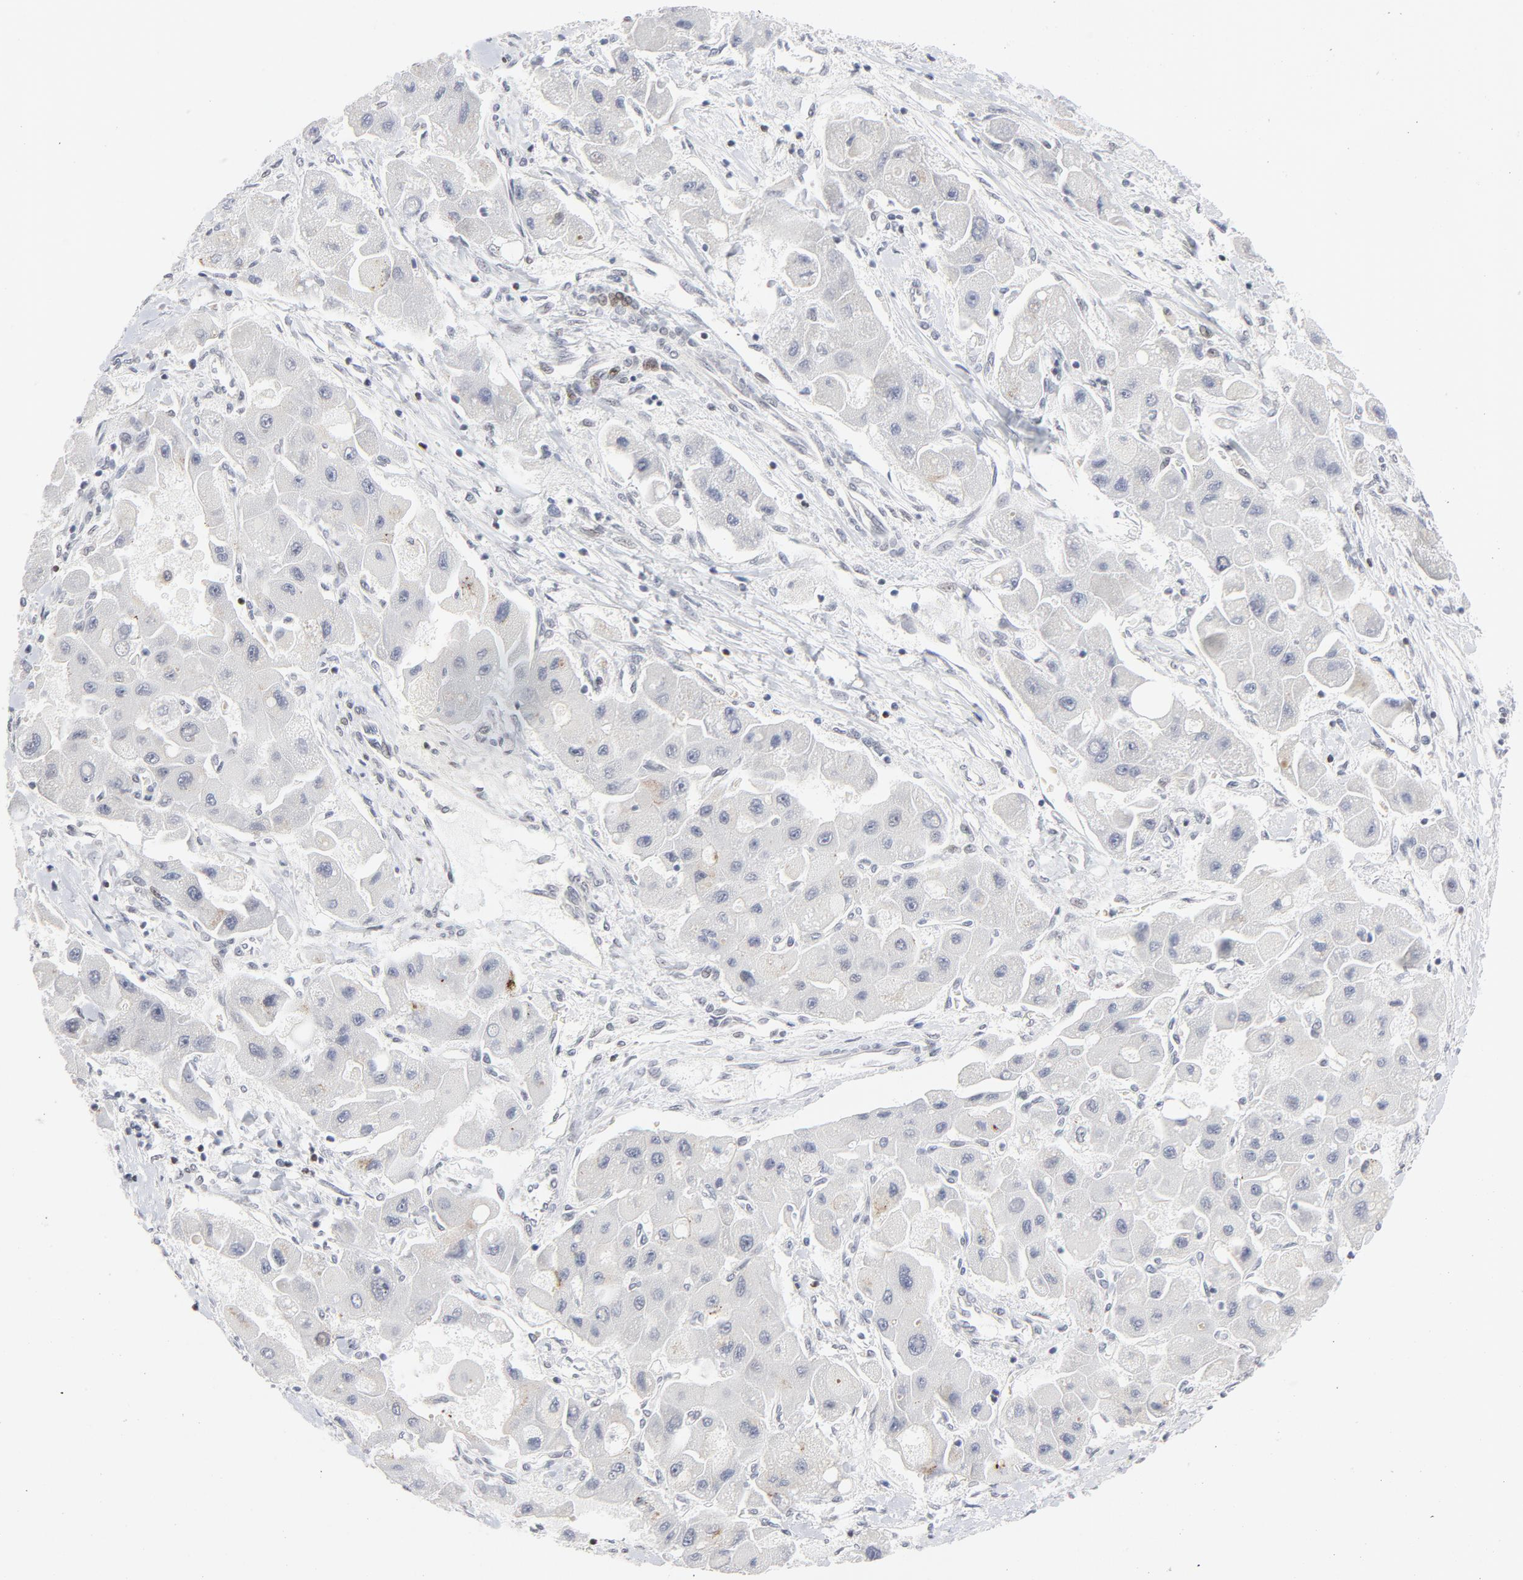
{"staining": {"intensity": "negative", "quantity": "none", "location": "none"}, "tissue": "liver cancer", "cell_type": "Tumor cells", "image_type": "cancer", "snomed": [{"axis": "morphology", "description": "Carcinoma, Hepatocellular, NOS"}, {"axis": "topography", "description": "Liver"}], "caption": "Hepatocellular carcinoma (liver) was stained to show a protein in brown. There is no significant positivity in tumor cells. The staining was performed using DAB (3,3'-diaminobenzidine) to visualize the protein expression in brown, while the nuclei were stained in blue with hematoxylin (Magnification: 20x).", "gene": "NFIC", "patient": {"sex": "male", "age": 24}}